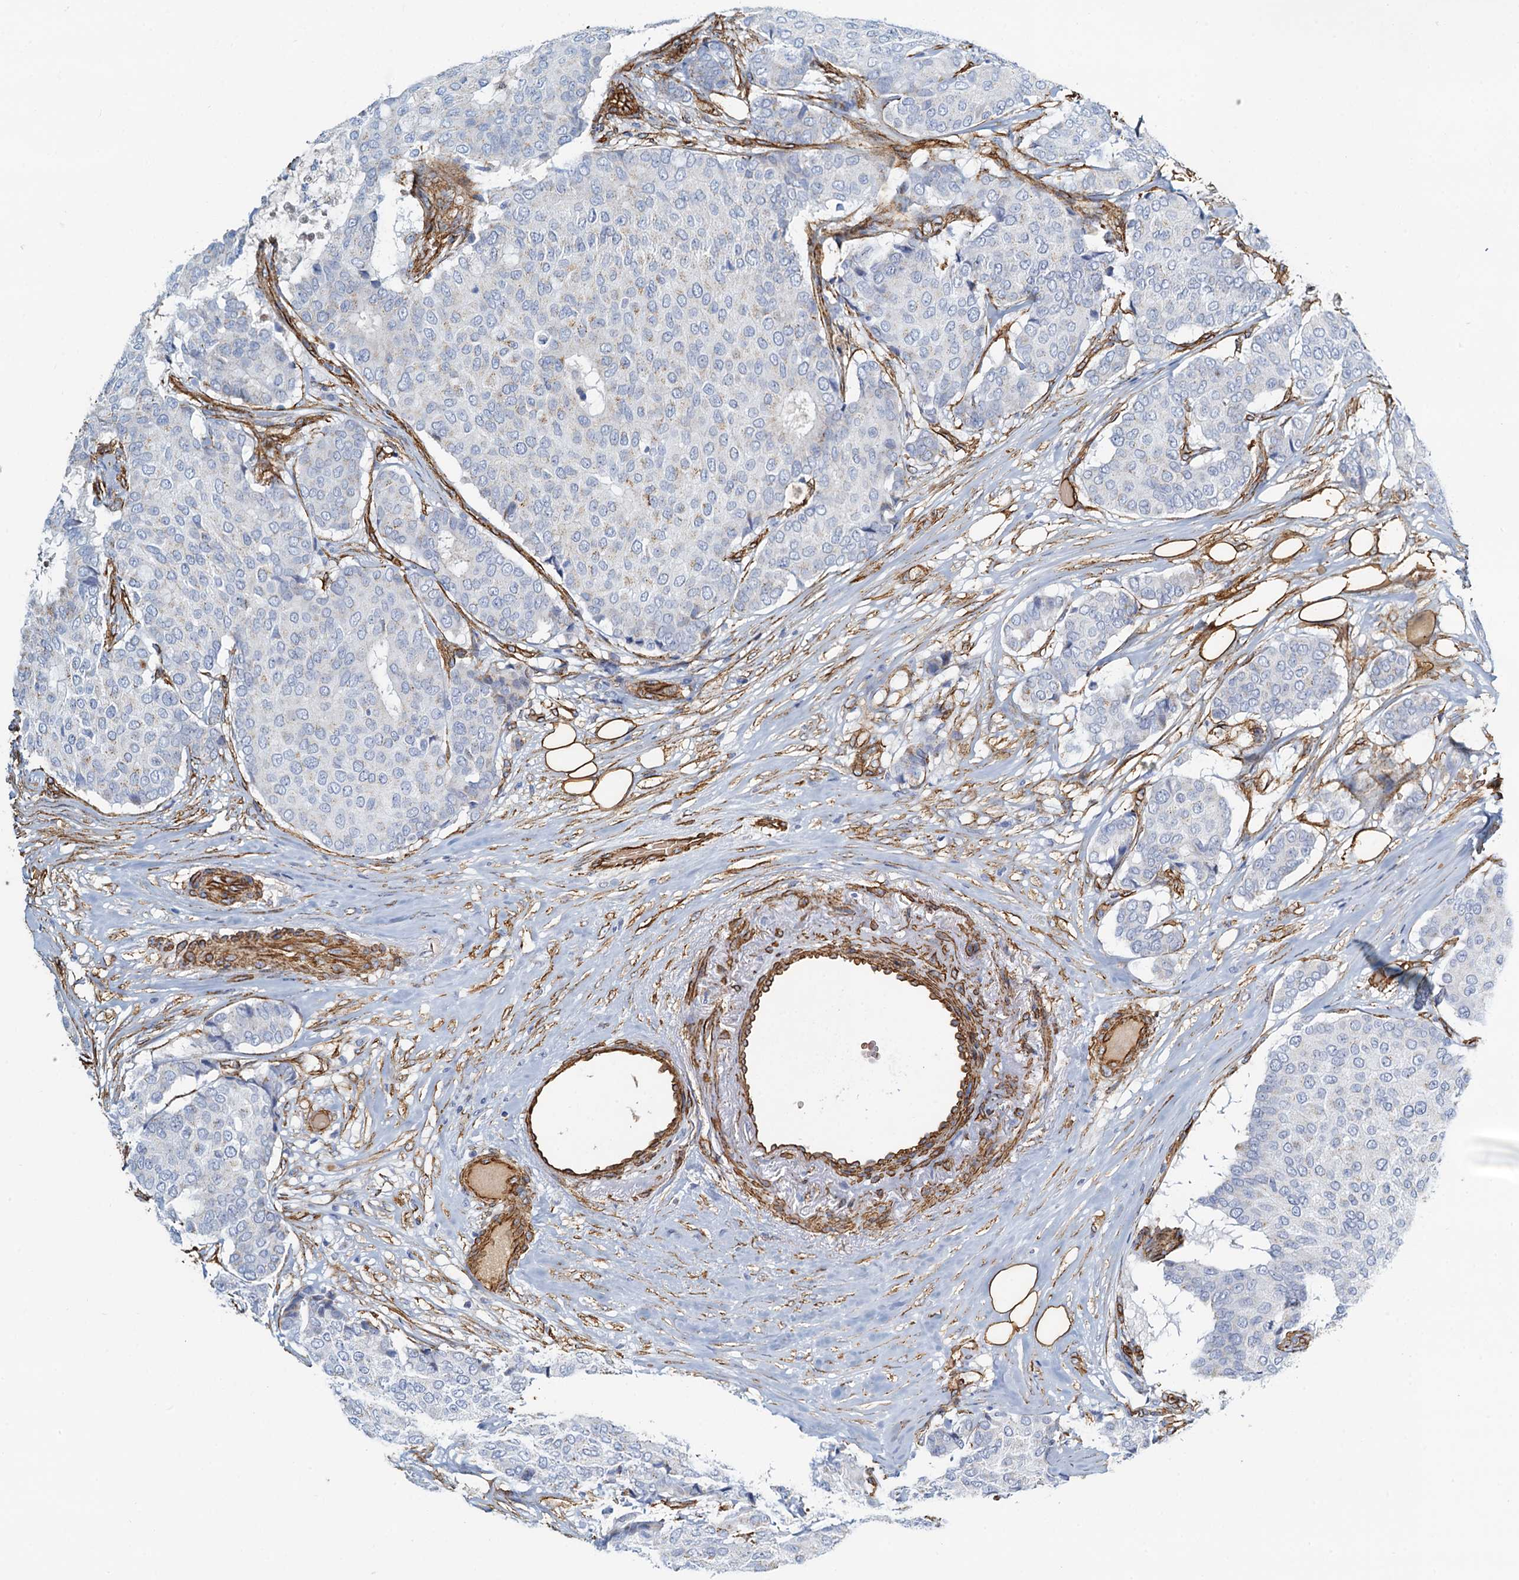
{"staining": {"intensity": "negative", "quantity": "none", "location": "none"}, "tissue": "breast cancer", "cell_type": "Tumor cells", "image_type": "cancer", "snomed": [{"axis": "morphology", "description": "Duct carcinoma"}, {"axis": "topography", "description": "Breast"}], "caption": "There is no significant expression in tumor cells of invasive ductal carcinoma (breast).", "gene": "DGKG", "patient": {"sex": "female", "age": 75}}